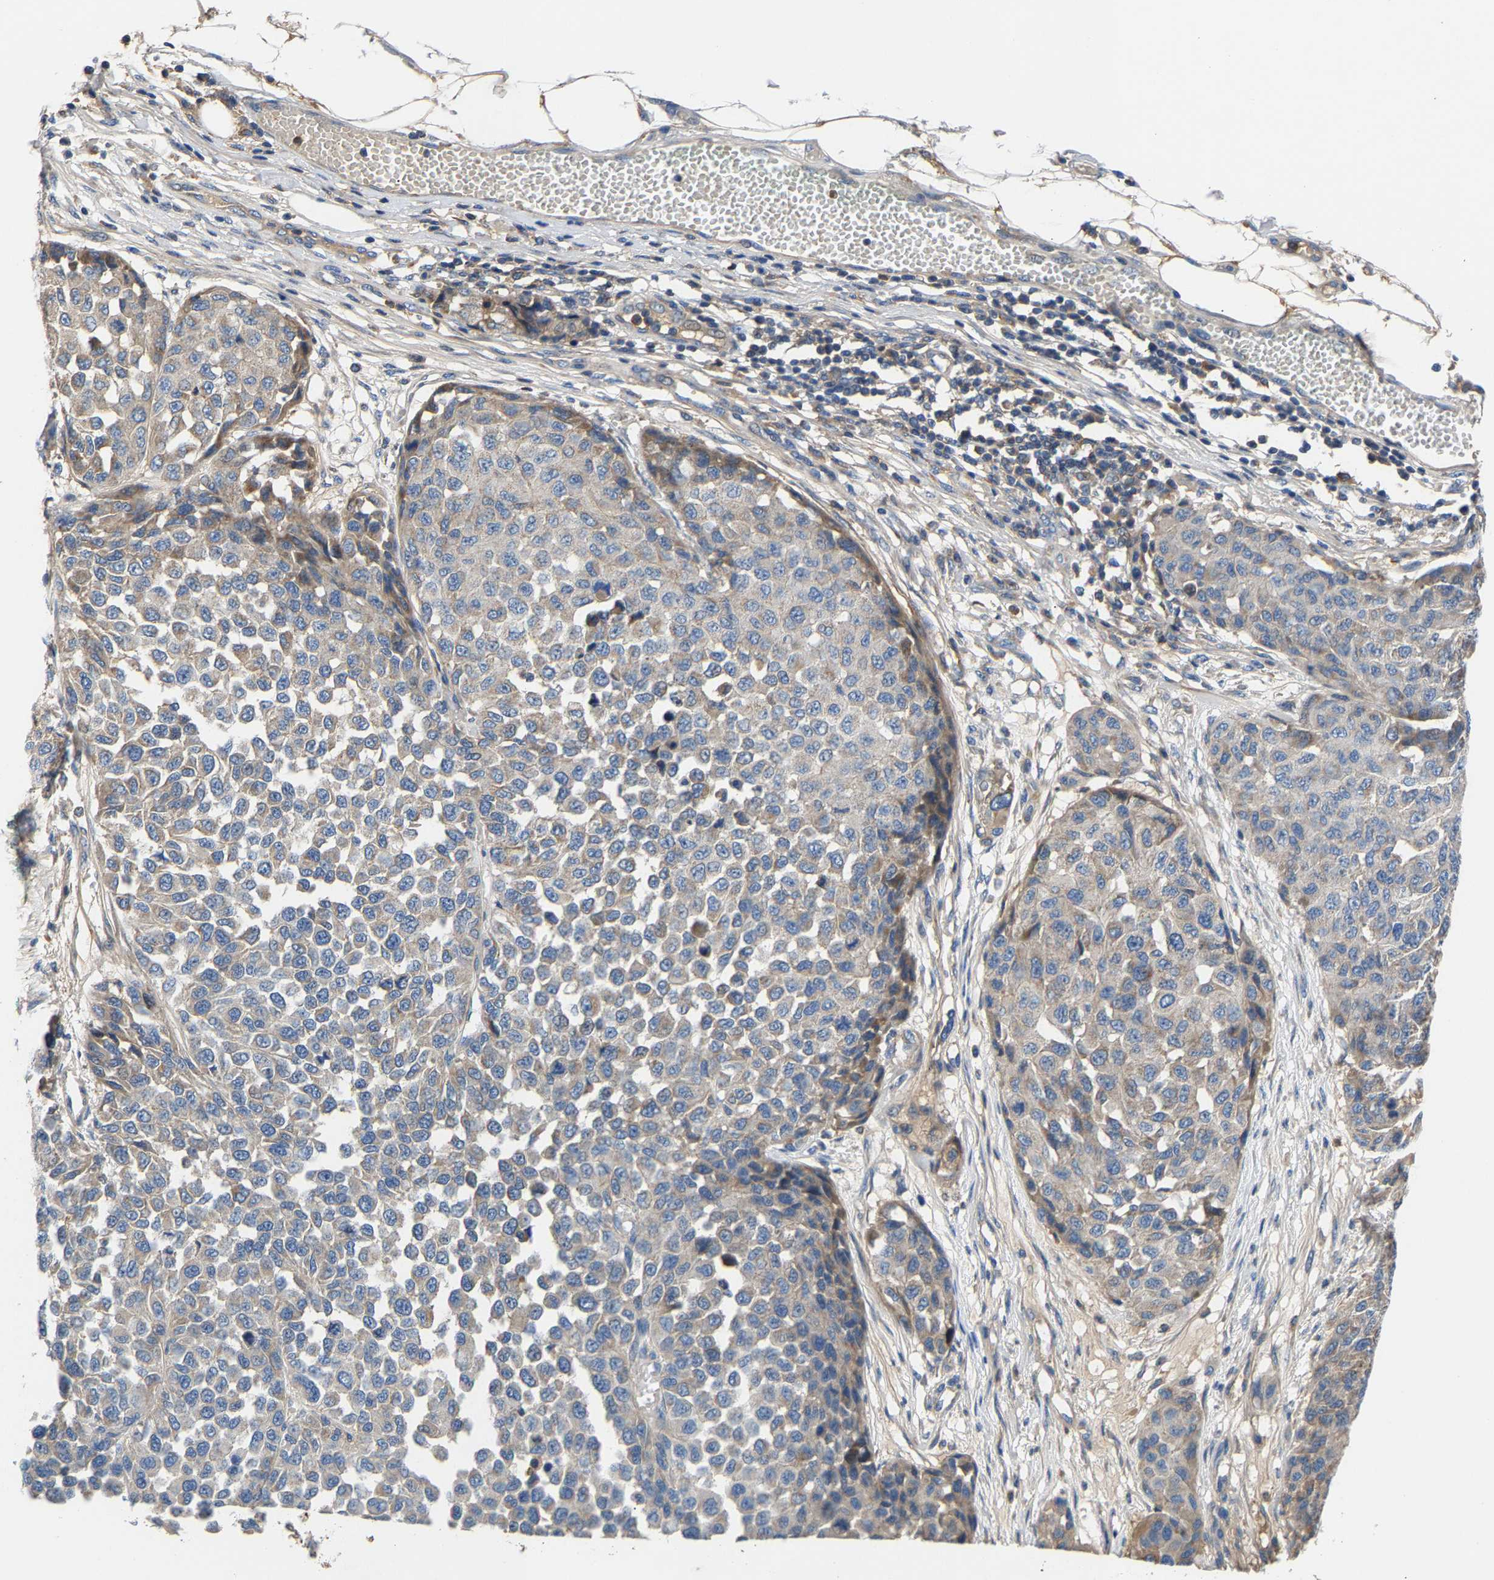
{"staining": {"intensity": "negative", "quantity": "none", "location": "none"}, "tissue": "melanoma", "cell_type": "Tumor cells", "image_type": "cancer", "snomed": [{"axis": "morphology", "description": "Normal tissue, NOS"}, {"axis": "morphology", "description": "Malignant melanoma, NOS"}, {"axis": "topography", "description": "Skin"}], "caption": "High power microscopy micrograph of an immunohistochemistry photomicrograph of malignant melanoma, revealing no significant expression in tumor cells.", "gene": "CCDC171", "patient": {"sex": "male", "age": 62}}